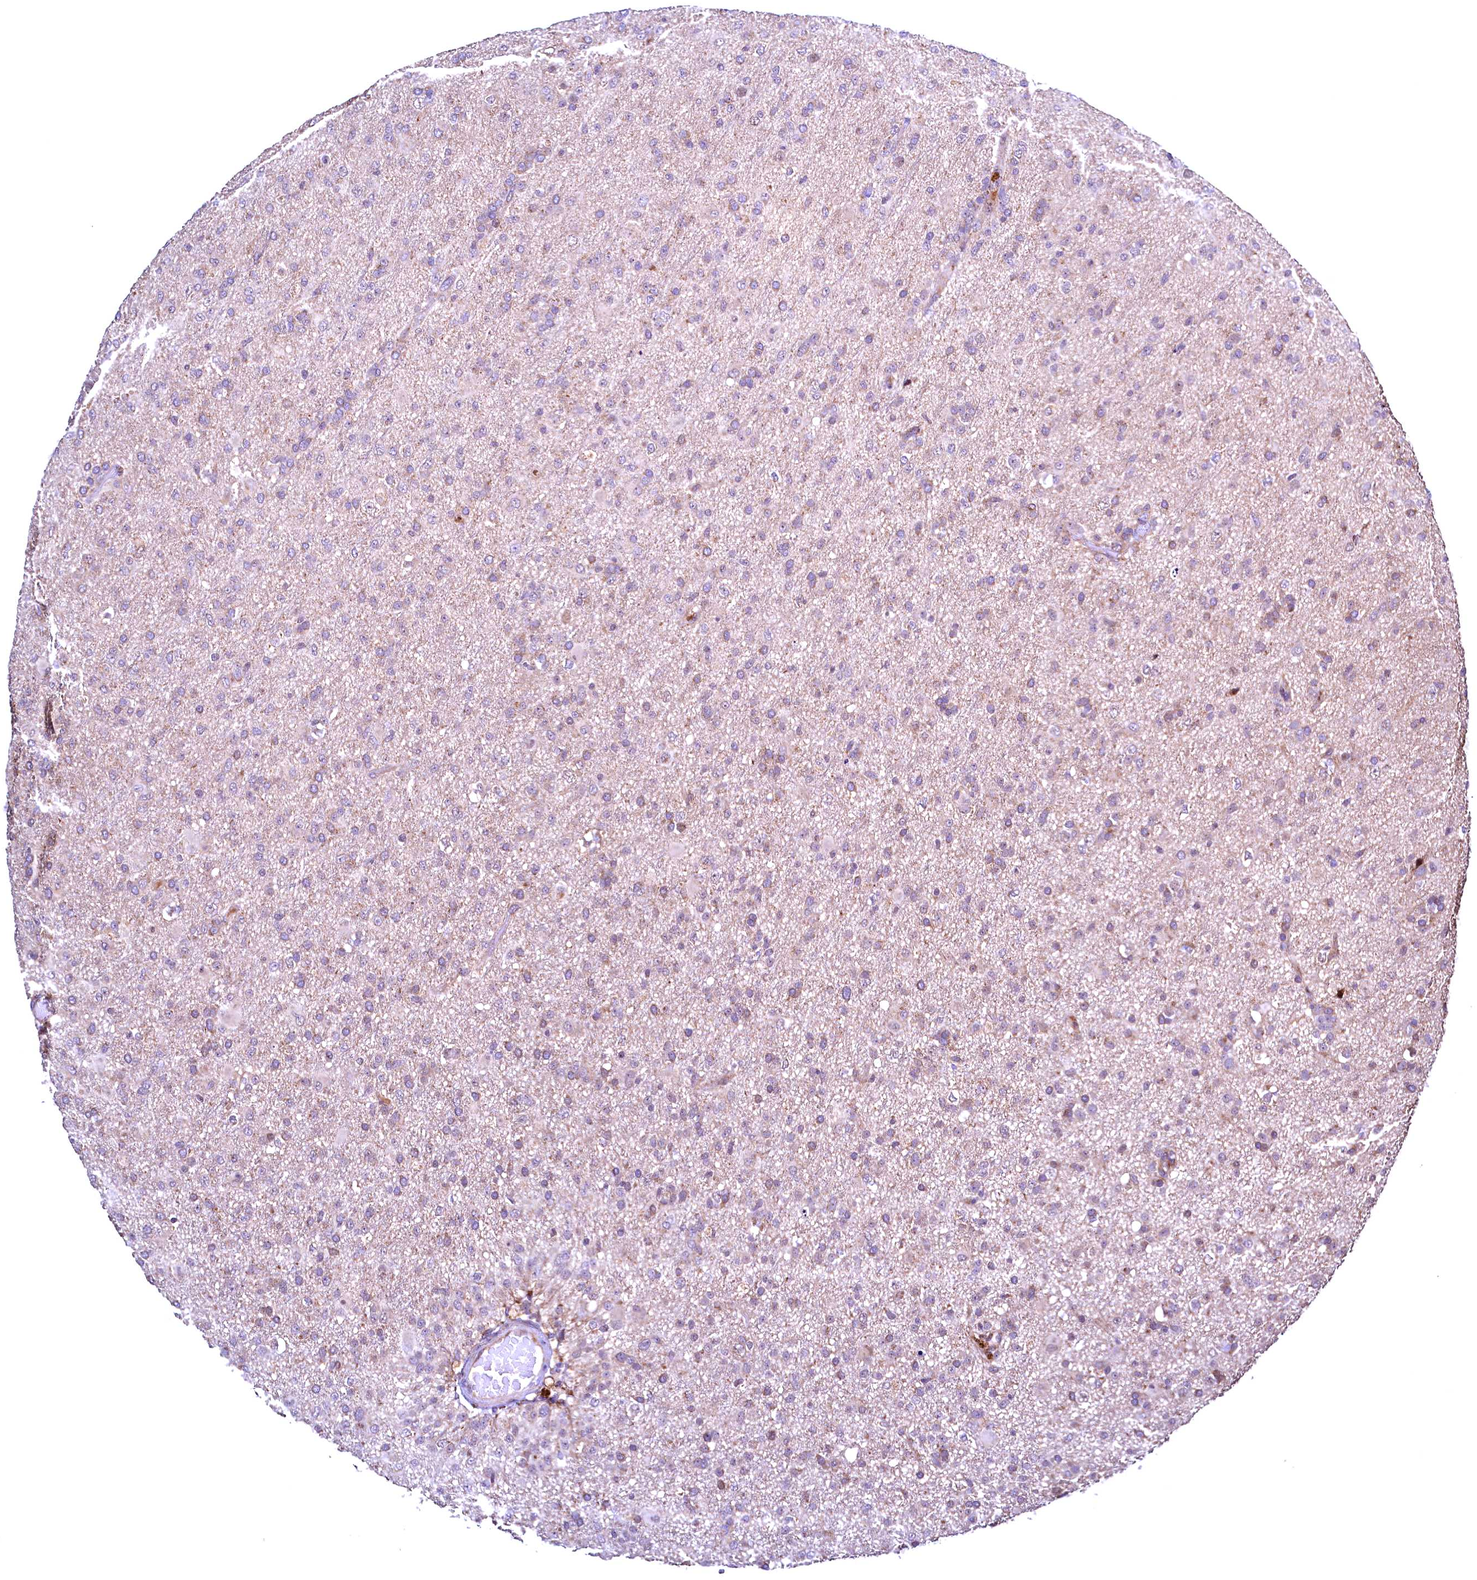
{"staining": {"intensity": "negative", "quantity": "none", "location": "none"}, "tissue": "glioma", "cell_type": "Tumor cells", "image_type": "cancer", "snomed": [{"axis": "morphology", "description": "Glioma, malignant, Low grade"}, {"axis": "topography", "description": "Brain"}], "caption": "Tumor cells show no significant protein staining in glioma.", "gene": "RBFA", "patient": {"sex": "male", "age": 65}}